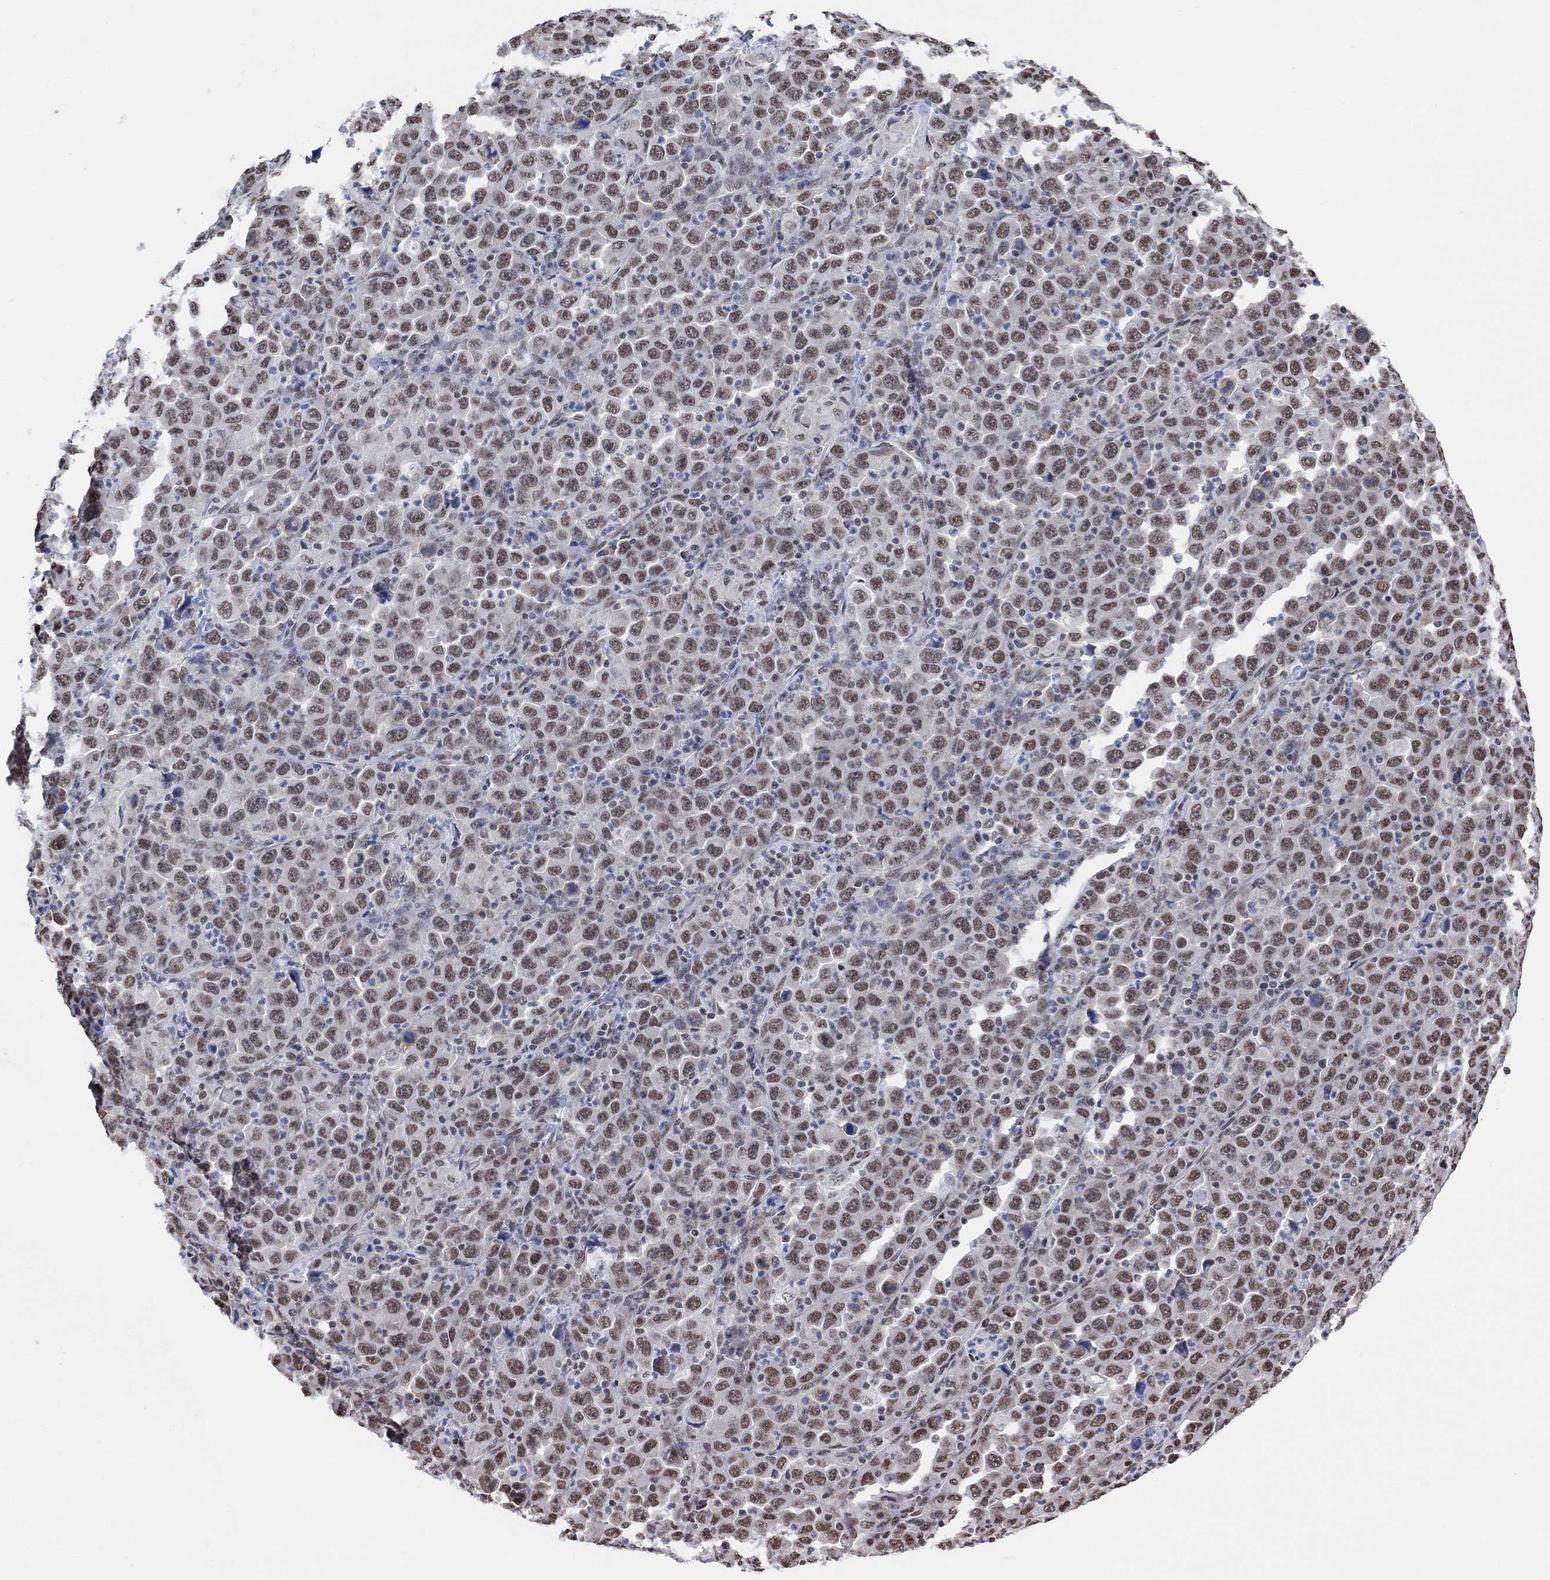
{"staining": {"intensity": "moderate", "quantity": ">75%", "location": "nuclear"}, "tissue": "stomach cancer", "cell_type": "Tumor cells", "image_type": "cancer", "snomed": [{"axis": "morphology", "description": "Normal tissue, NOS"}, {"axis": "morphology", "description": "Adenocarcinoma, NOS"}, {"axis": "topography", "description": "Stomach, upper"}, {"axis": "topography", "description": "Stomach"}], "caption": "The photomicrograph exhibits immunohistochemical staining of stomach cancer (adenocarcinoma). There is moderate nuclear expression is present in approximately >75% of tumor cells. (IHC, brightfield microscopy, high magnification).", "gene": "USP39", "patient": {"sex": "male", "age": 59}}